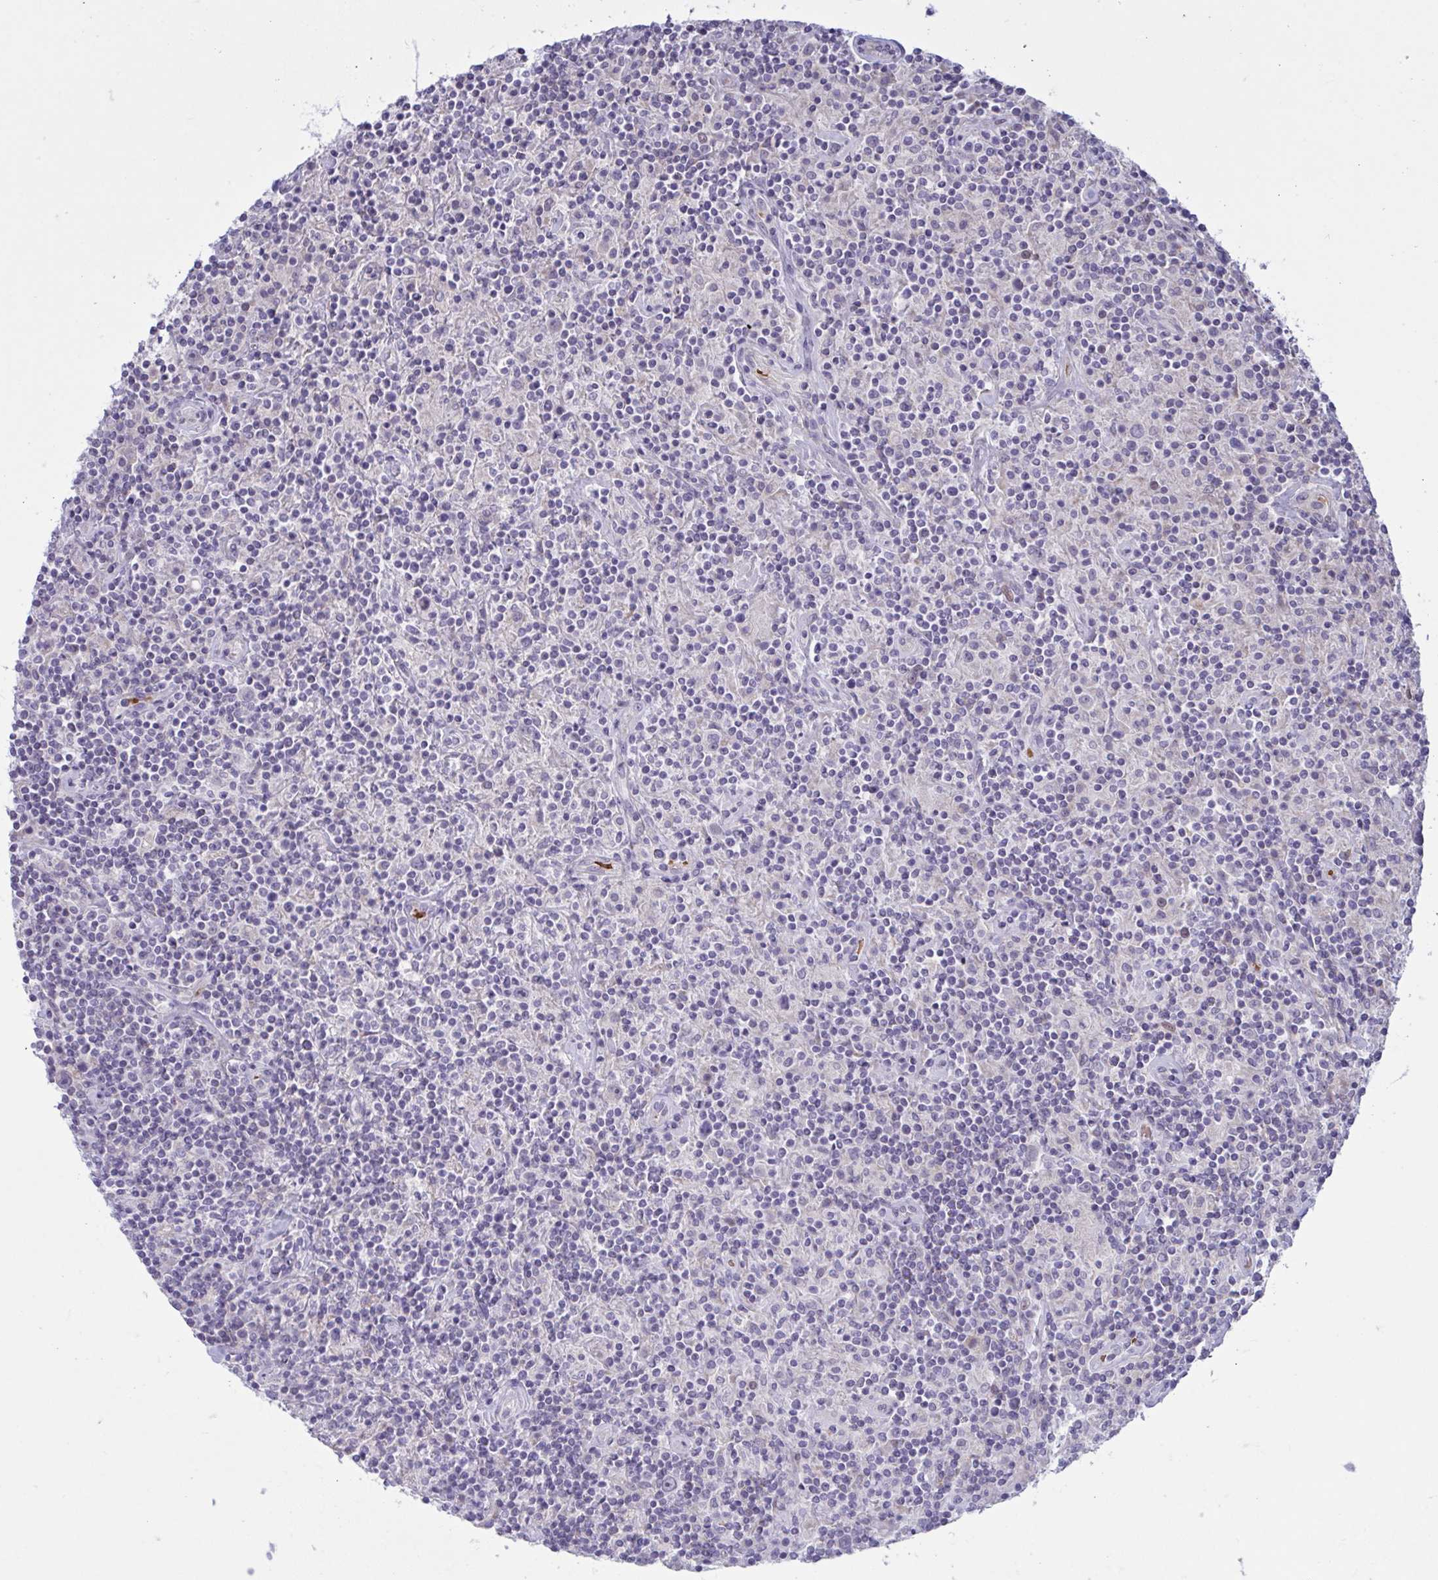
{"staining": {"intensity": "negative", "quantity": "none", "location": "none"}, "tissue": "lymphoma", "cell_type": "Tumor cells", "image_type": "cancer", "snomed": [{"axis": "morphology", "description": "Hodgkin's disease, NOS"}, {"axis": "topography", "description": "Lymph node"}], "caption": "There is no significant staining in tumor cells of Hodgkin's disease.", "gene": "VWC2", "patient": {"sex": "male", "age": 70}}